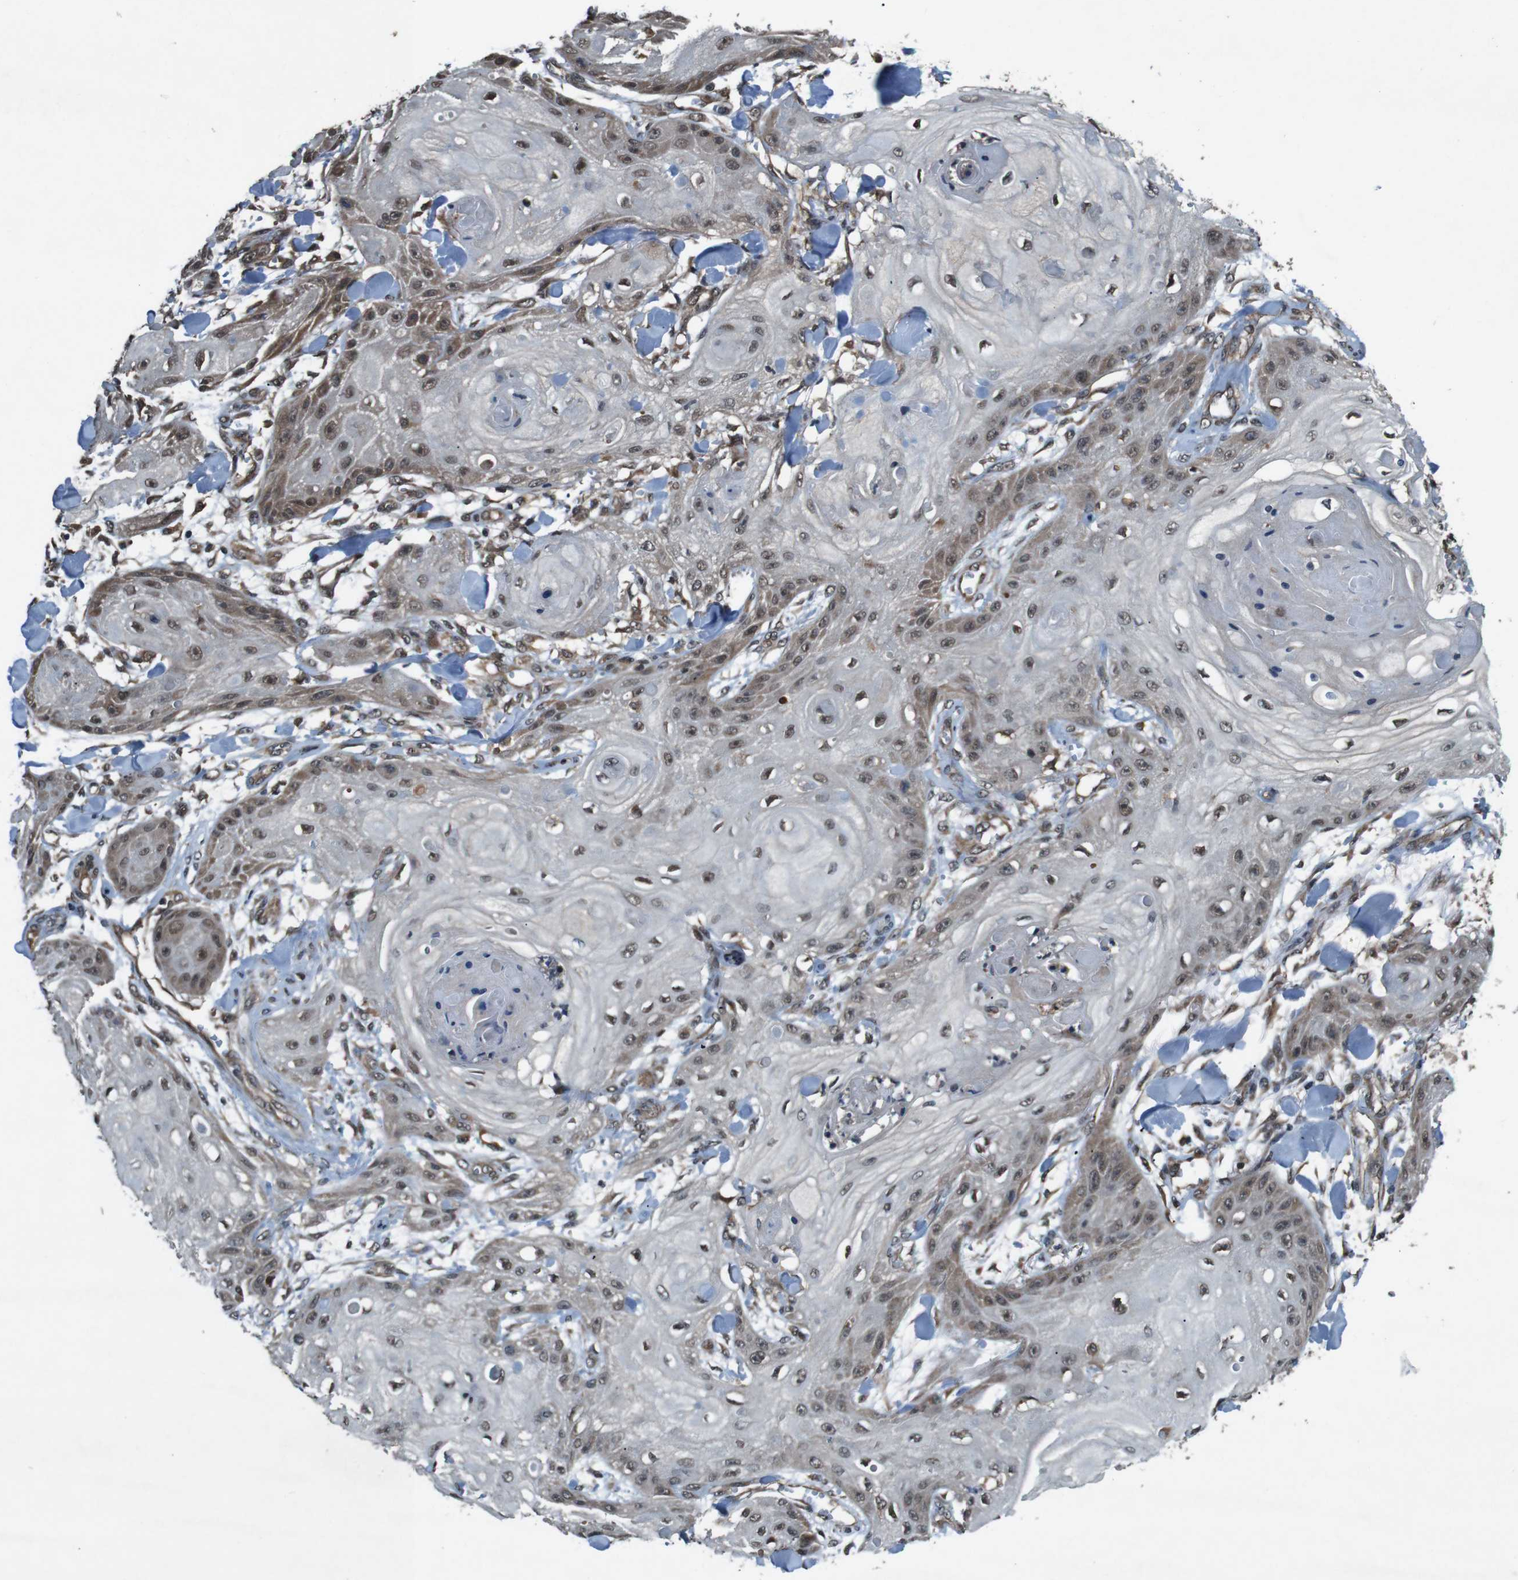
{"staining": {"intensity": "moderate", "quantity": ">75%", "location": "cytoplasmic/membranous,nuclear"}, "tissue": "skin cancer", "cell_type": "Tumor cells", "image_type": "cancer", "snomed": [{"axis": "morphology", "description": "Squamous cell carcinoma, NOS"}, {"axis": "topography", "description": "Skin"}], "caption": "Protein analysis of skin cancer tissue displays moderate cytoplasmic/membranous and nuclear expression in about >75% of tumor cells.", "gene": "SOCS1", "patient": {"sex": "male", "age": 74}}